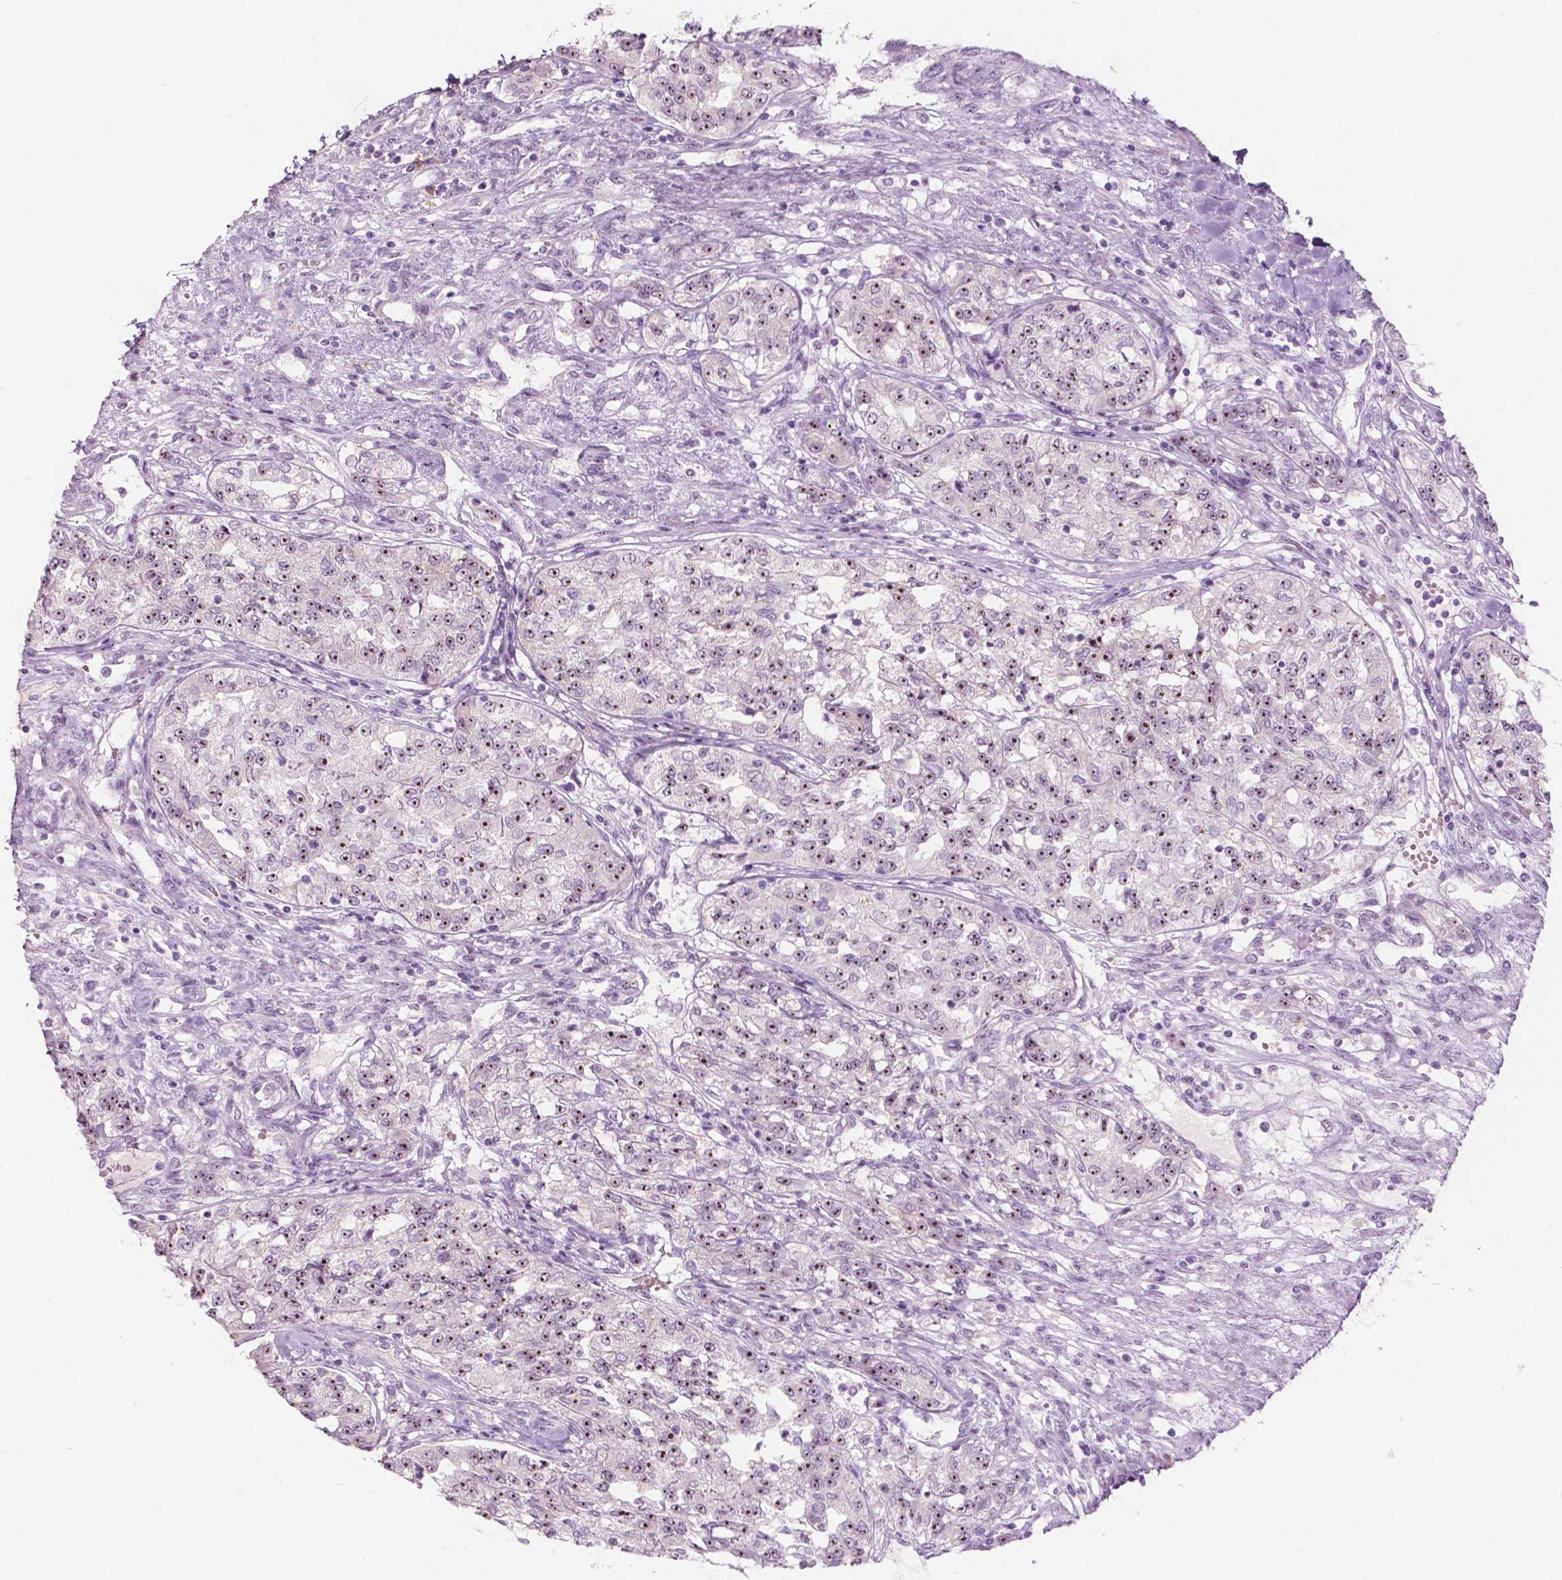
{"staining": {"intensity": "moderate", "quantity": ">75%", "location": "nuclear"}, "tissue": "renal cancer", "cell_type": "Tumor cells", "image_type": "cancer", "snomed": [{"axis": "morphology", "description": "Adenocarcinoma, NOS"}, {"axis": "topography", "description": "Kidney"}], "caption": "A histopathology image showing moderate nuclear staining in approximately >75% of tumor cells in adenocarcinoma (renal), as visualized by brown immunohistochemical staining.", "gene": "ZNF853", "patient": {"sex": "female", "age": 63}}